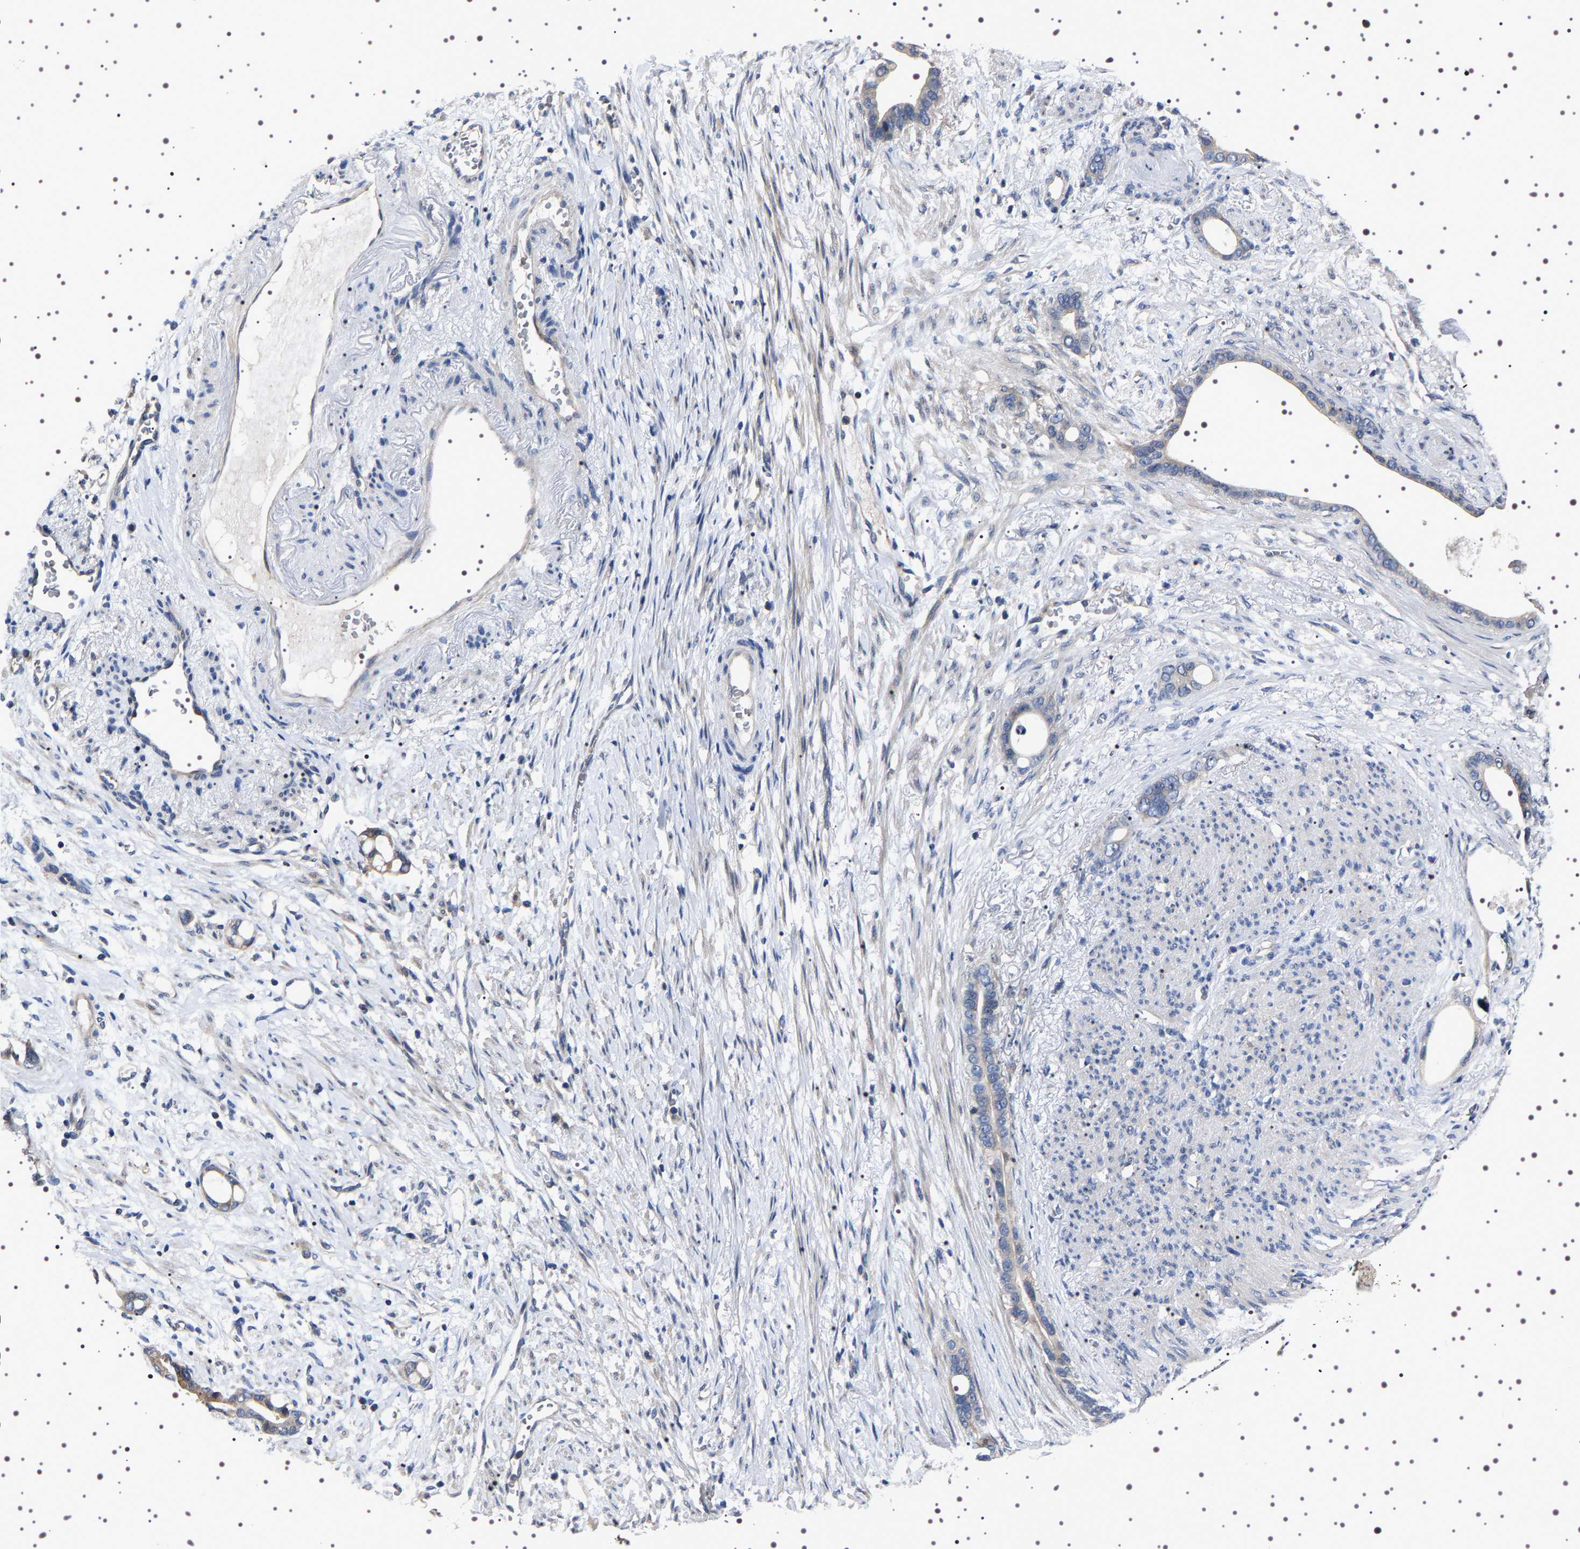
{"staining": {"intensity": "weak", "quantity": "<25%", "location": "cytoplasmic/membranous"}, "tissue": "stomach cancer", "cell_type": "Tumor cells", "image_type": "cancer", "snomed": [{"axis": "morphology", "description": "Adenocarcinoma, NOS"}, {"axis": "topography", "description": "Stomach"}], "caption": "IHC of stomach cancer shows no expression in tumor cells.", "gene": "TARBP1", "patient": {"sex": "female", "age": 75}}